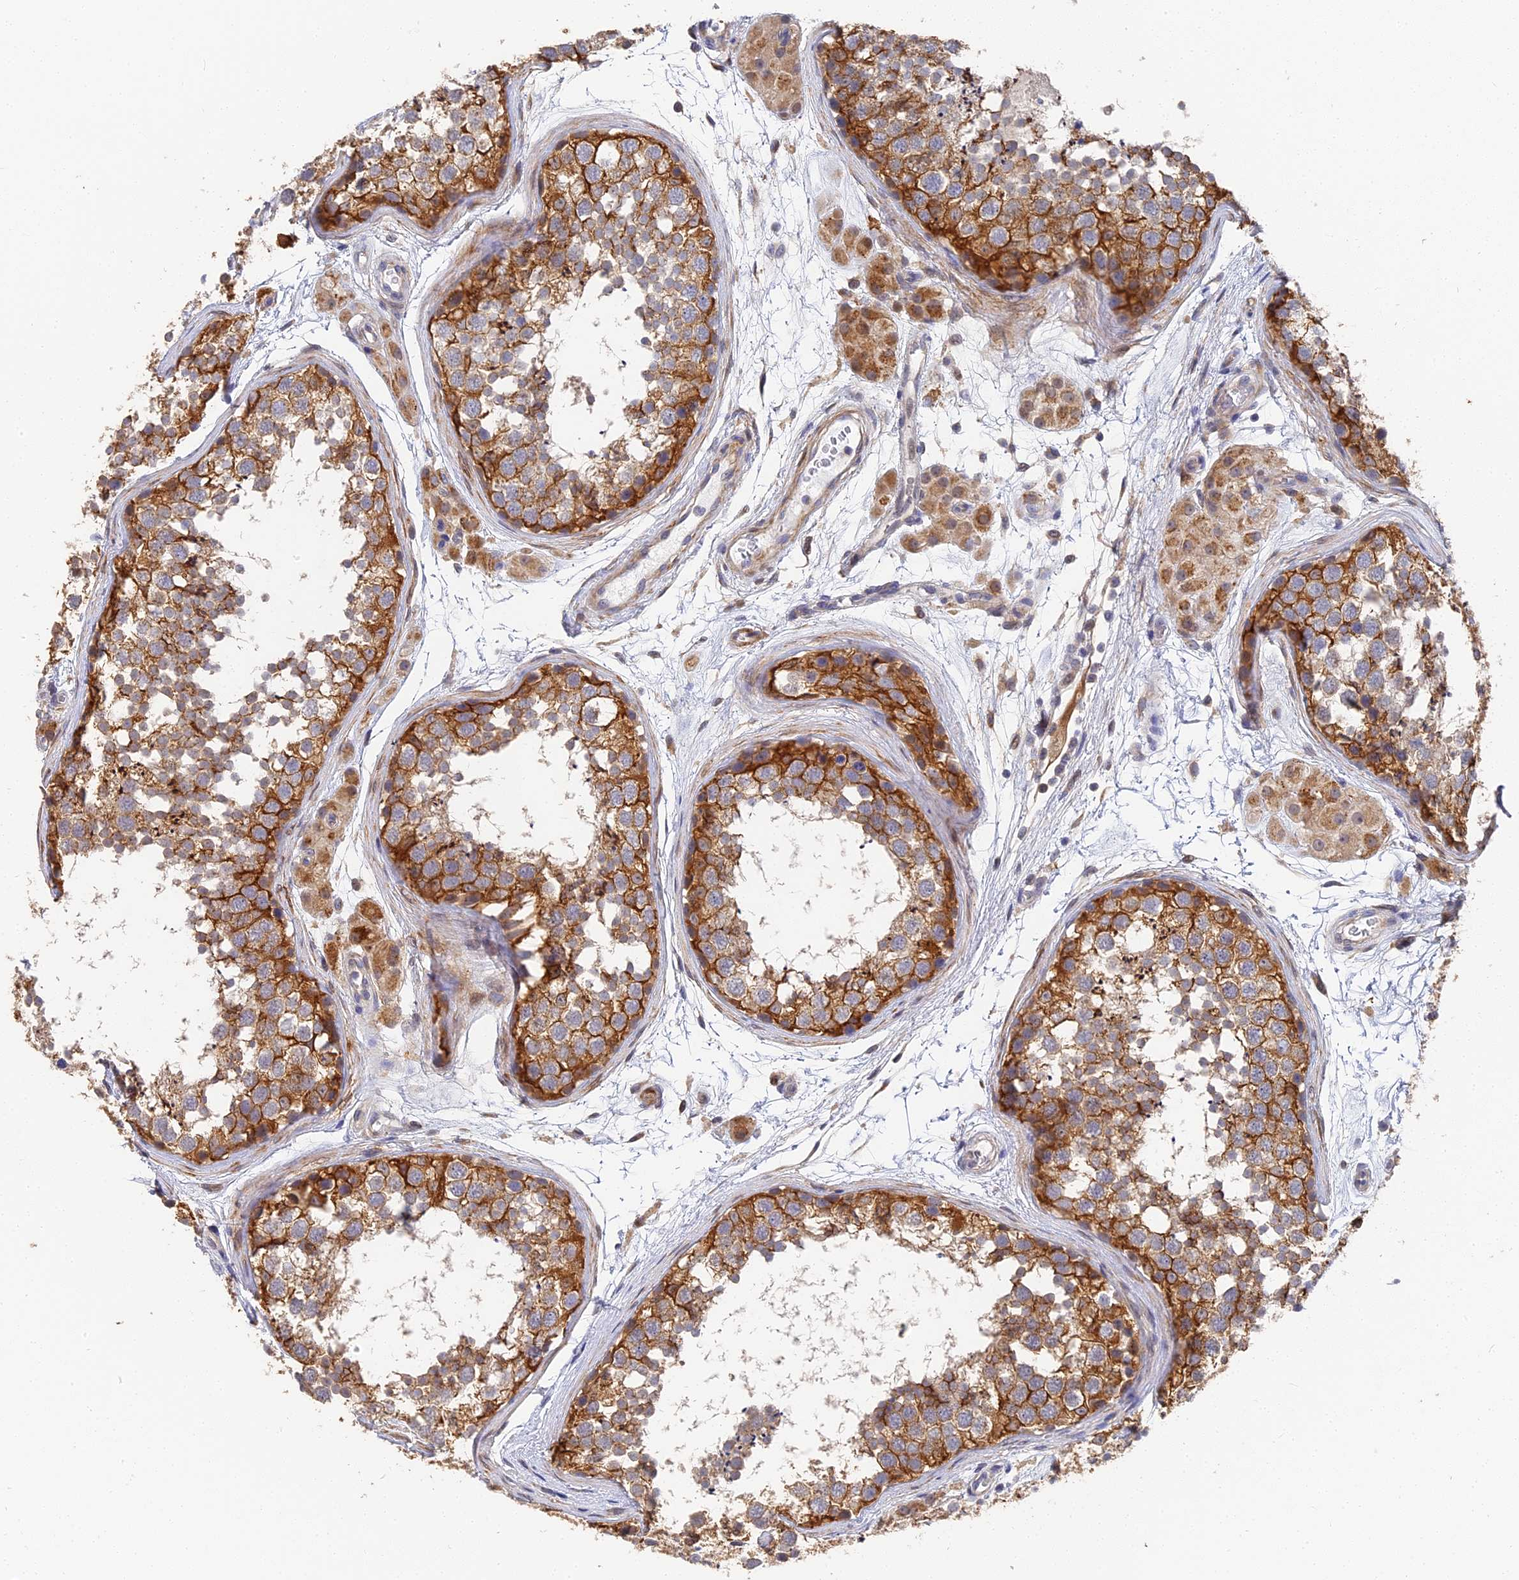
{"staining": {"intensity": "moderate", "quantity": ">75%", "location": "cytoplasmic/membranous"}, "tissue": "testis", "cell_type": "Cells in seminiferous ducts", "image_type": "normal", "snomed": [{"axis": "morphology", "description": "Normal tissue, NOS"}, {"axis": "topography", "description": "Testis"}], "caption": "Brown immunohistochemical staining in normal human testis shows moderate cytoplasmic/membranous positivity in approximately >75% of cells in seminiferous ducts.", "gene": "CCDC113", "patient": {"sex": "male", "age": 56}}